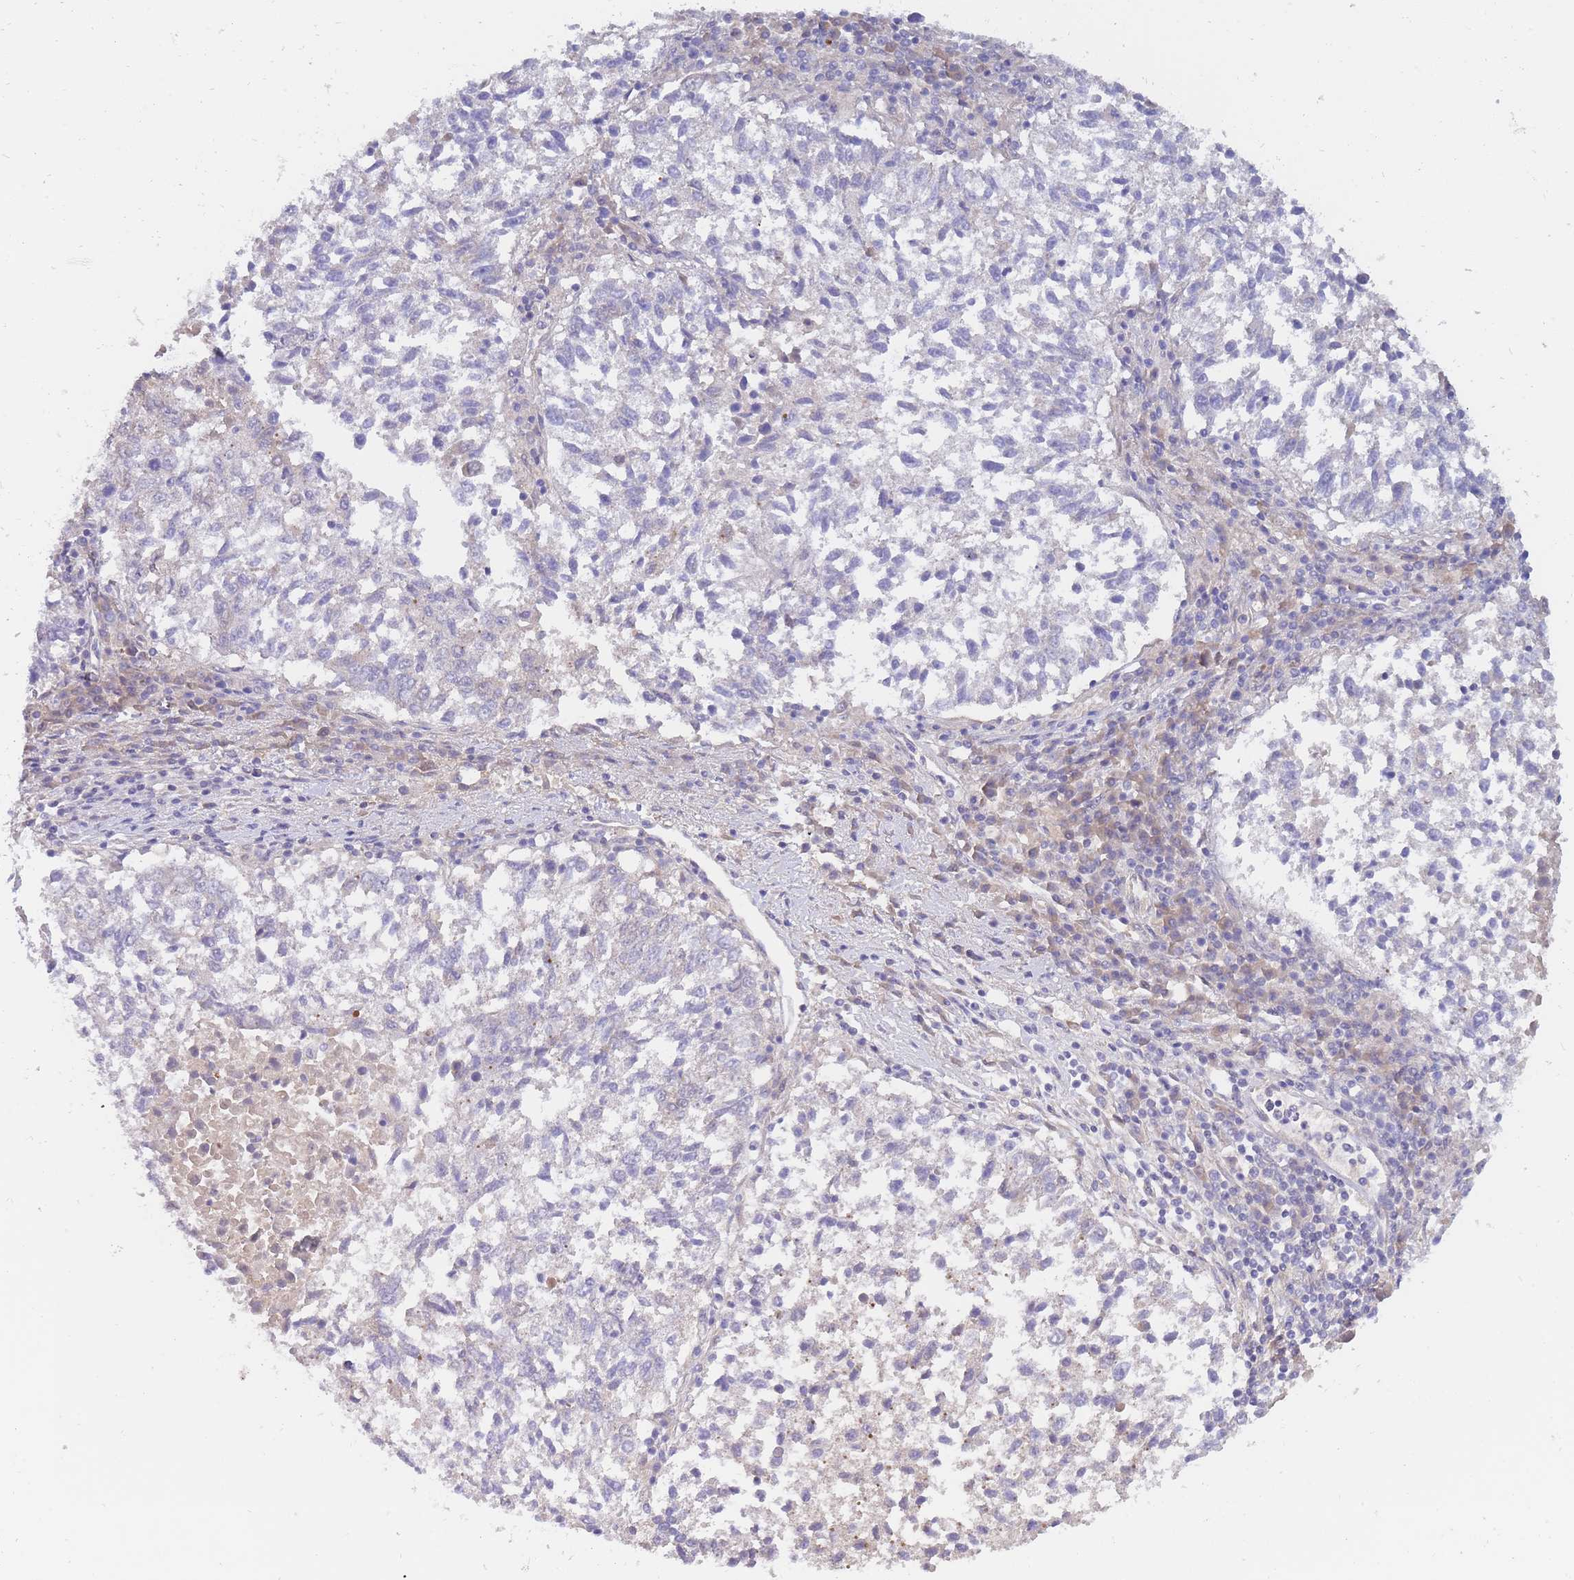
{"staining": {"intensity": "negative", "quantity": "none", "location": "none"}, "tissue": "lung cancer", "cell_type": "Tumor cells", "image_type": "cancer", "snomed": [{"axis": "morphology", "description": "Squamous cell carcinoma, NOS"}, {"axis": "topography", "description": "Lung"}], "caption": "Immunohistochemistry histopathology image of human squamous cell carcinoma (lung) stained for a protein (brown), which shows no staining in tumor cells.", "gene": "APOL4", "patient": {"sex": "male", "age": 73}}